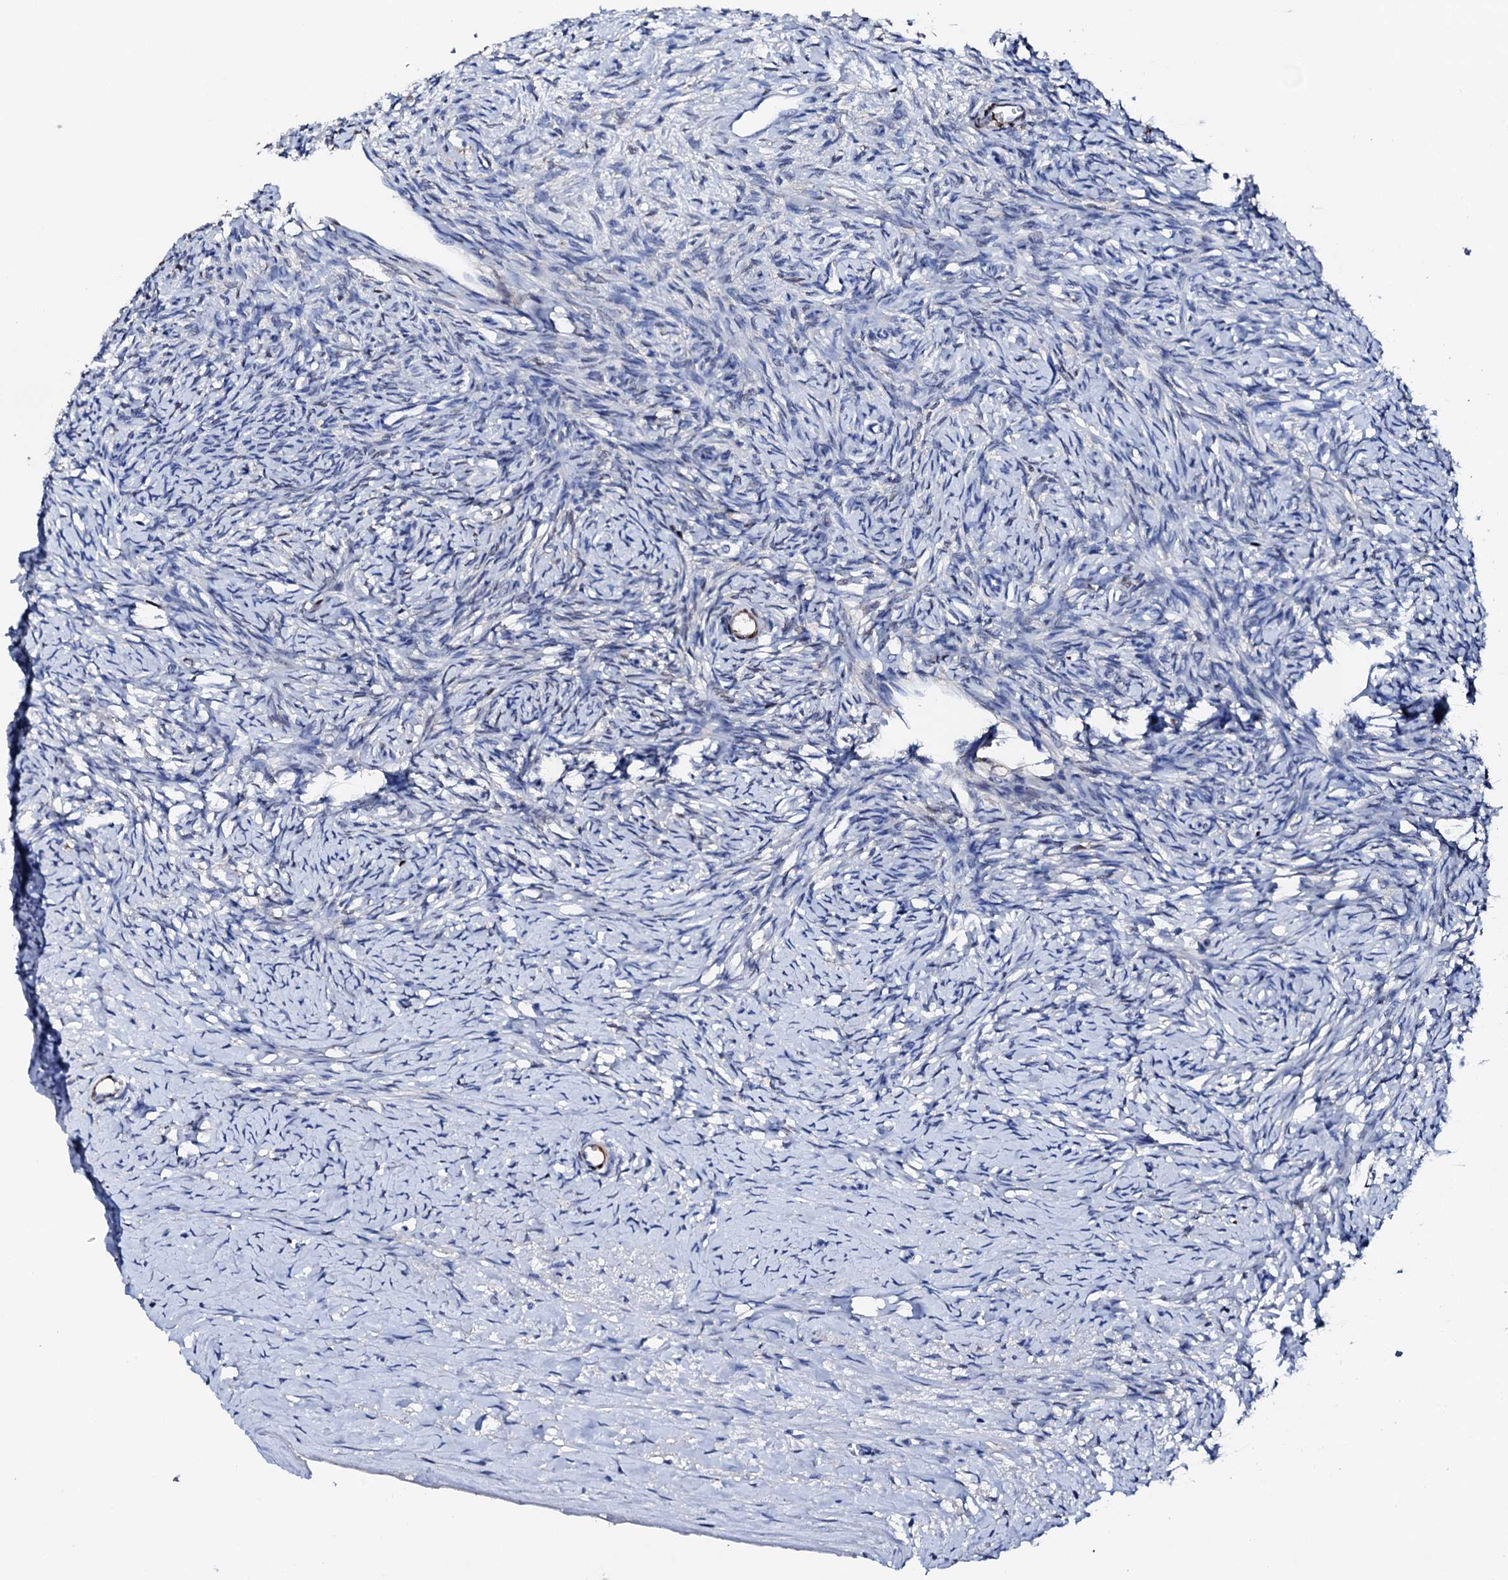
{"staining": {"intensity": "negative", "quantity": "none", "location": "none"}, "tissue": "ovary", "cell_type": "Ovarian stroma cells", "image_type": "normal", "snomed": [{"axis": "morphology", "description": "Normal tissue, NOS"}, {"axis": "morphology", "description": "Developmental malformation"}, {"axis": "topography", "description": "Ovary"}], "caption": "Ovary stained for a protein using IHC demonstrates no positivity ovarian stroma cells.", "gene": "NRIP2", "patient": {"sex": "female", "age": 39}}